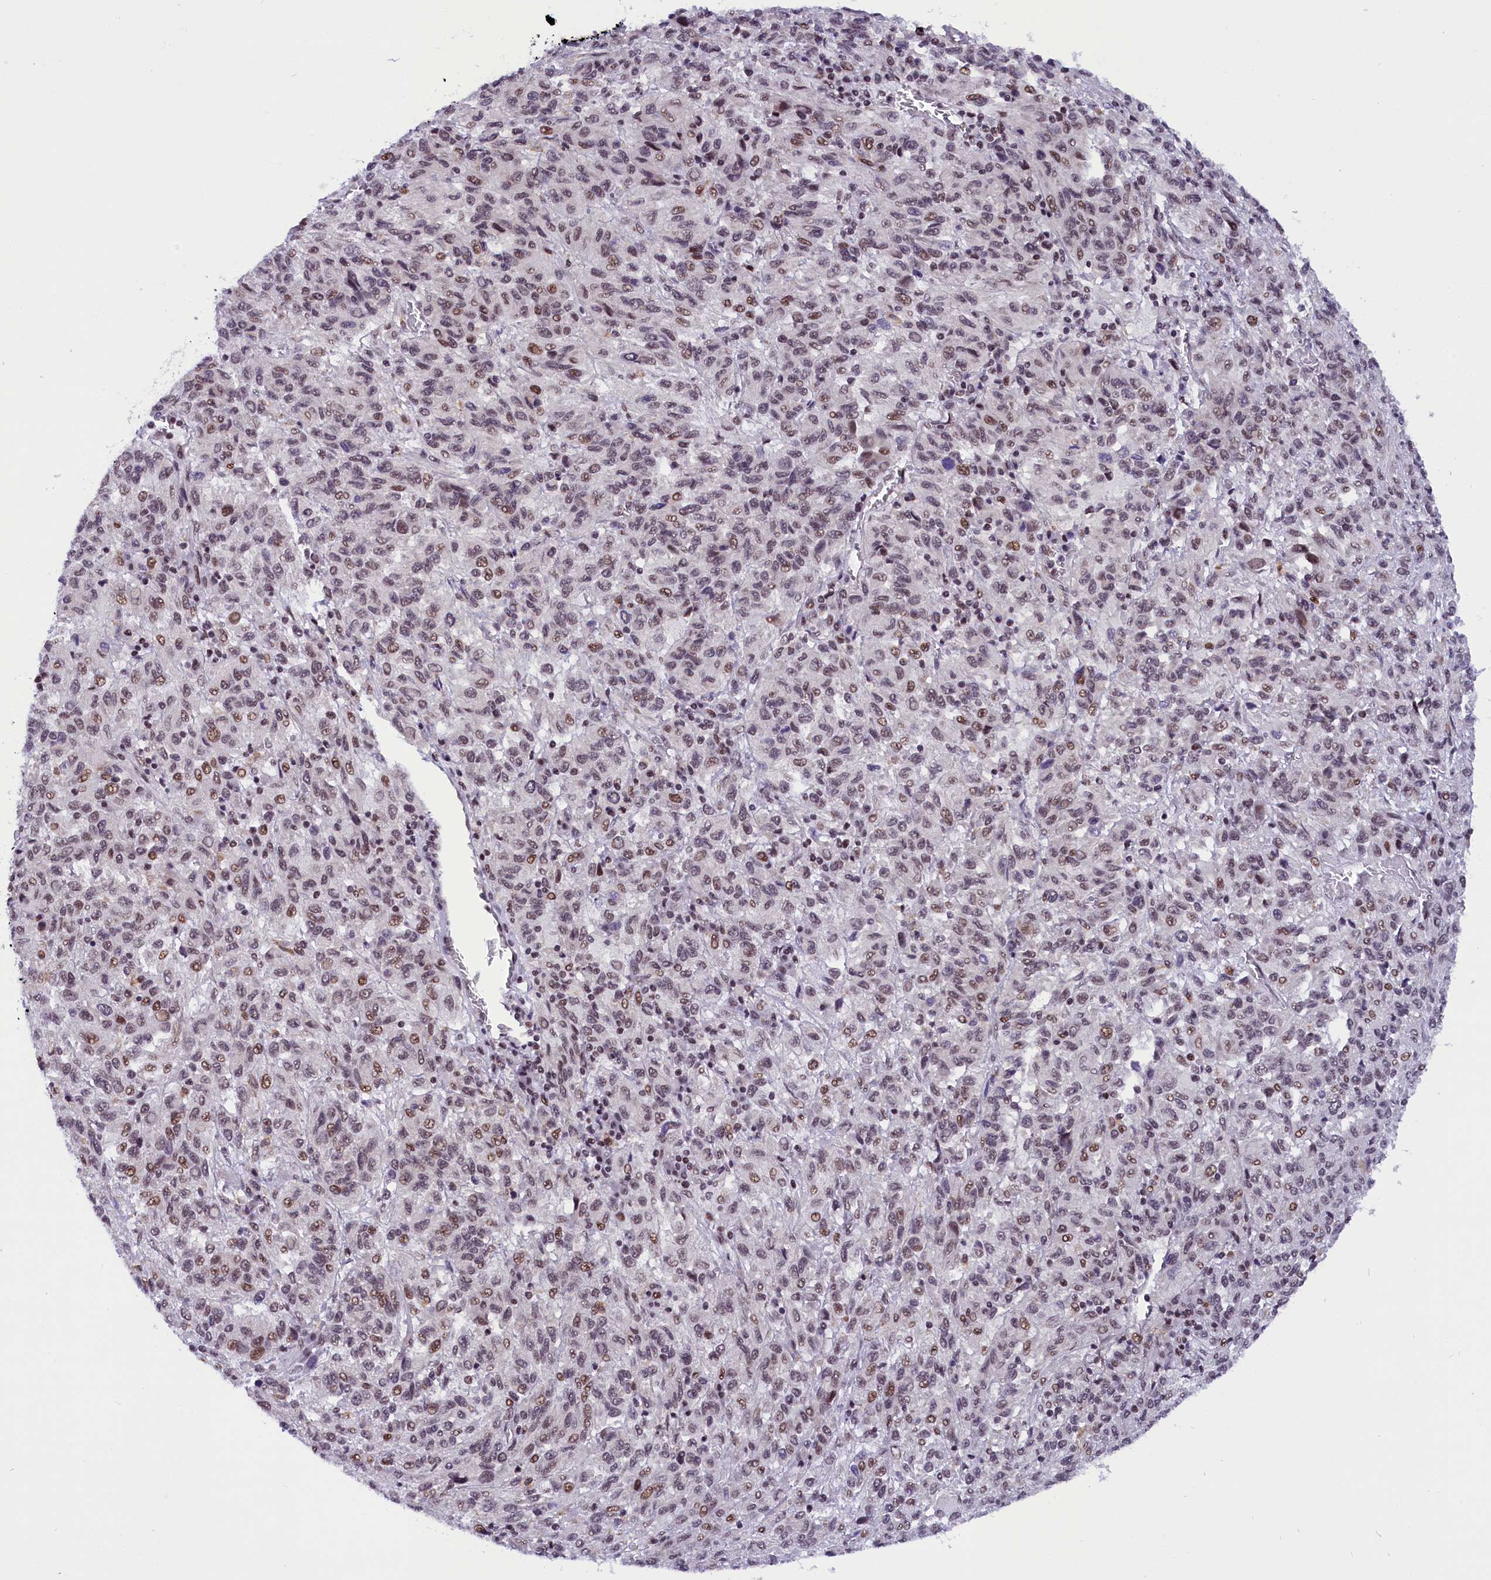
{"staining": {"intensity": "weak", "quantity": ">75%", "location": "nuclear"}, "tissue": "melanoma", "cell_type": "Tumor cells", "image_type": "cancer", "snomed": [{"axis": "morphology", "description": "Malignant melanoma, Metastatic site"}, {"axis": "topography", "description": "Lung"}], "caption": "Protein staining exhibits weak nuclear positivity in about >75% of tumor cells in malignant melanoma (metastatic site).", "gene": "CDYL2", "patient": {"sex": "male", "age": 64}}